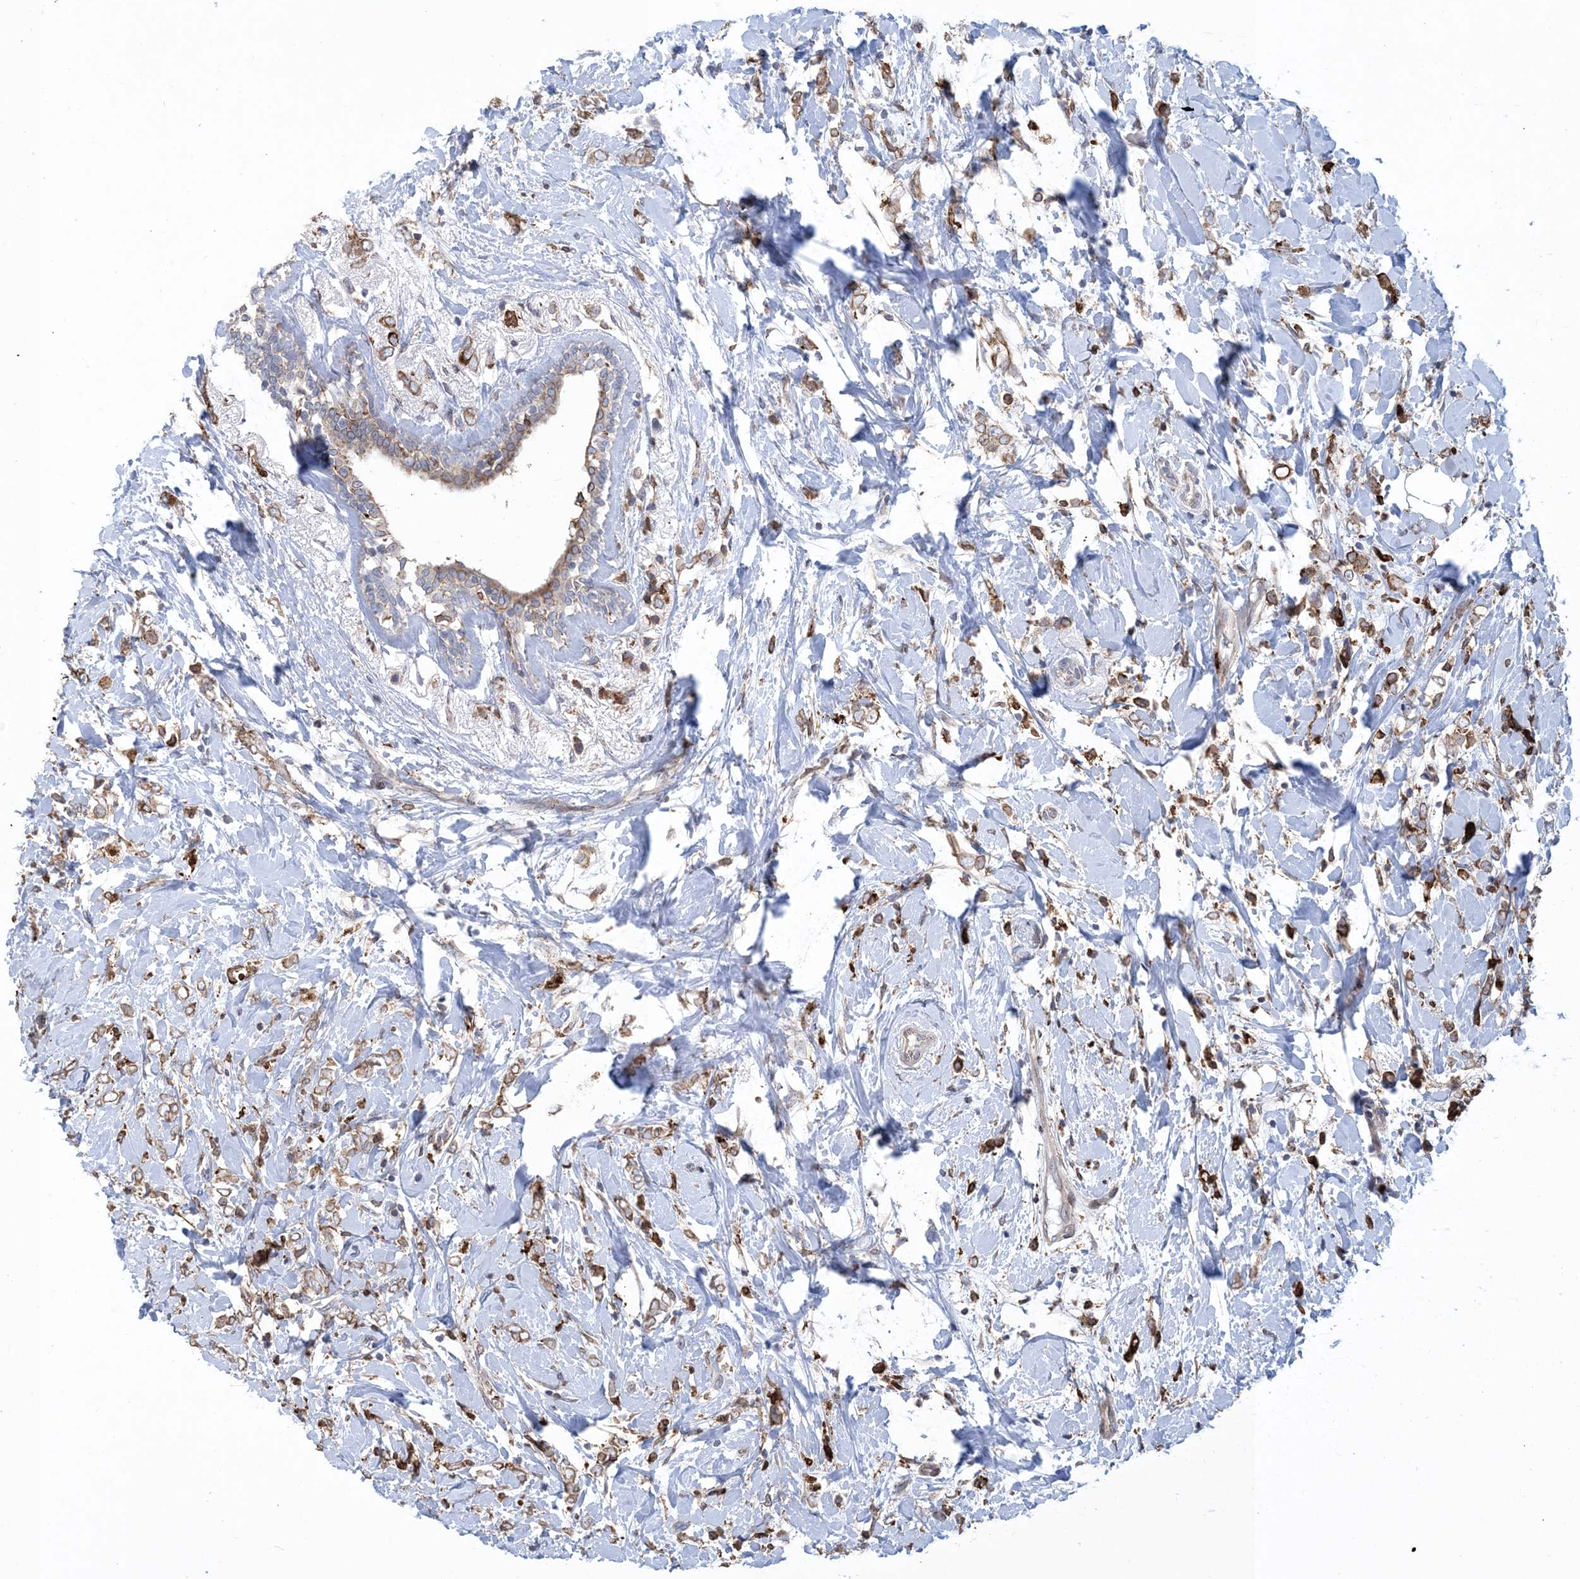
{"staining": {"intensity": "moderate", "quantity": ">75%", "location": "cytoplasmic/membranous"}, "tissue": "breast cancer", "cell_type": "Tumor cells", "image_type": "cancer", "snomed": [{"axis": "morphology", "description": "Normal tissue, NOS"}, {"axis": "morphology", "description": "Lobular carcinoma"}, {"axis": "topography", "description": "Breast"}], "caption": "A histopathology image showing moderate cytoplasmic/membranous staining in approximately >75% of tumor cells in breast lobular carcinoma, as visualized by brown immunohistochemical staining.", "gene": "SHANK1", "patient": {"sex": "female", "age": 47}}